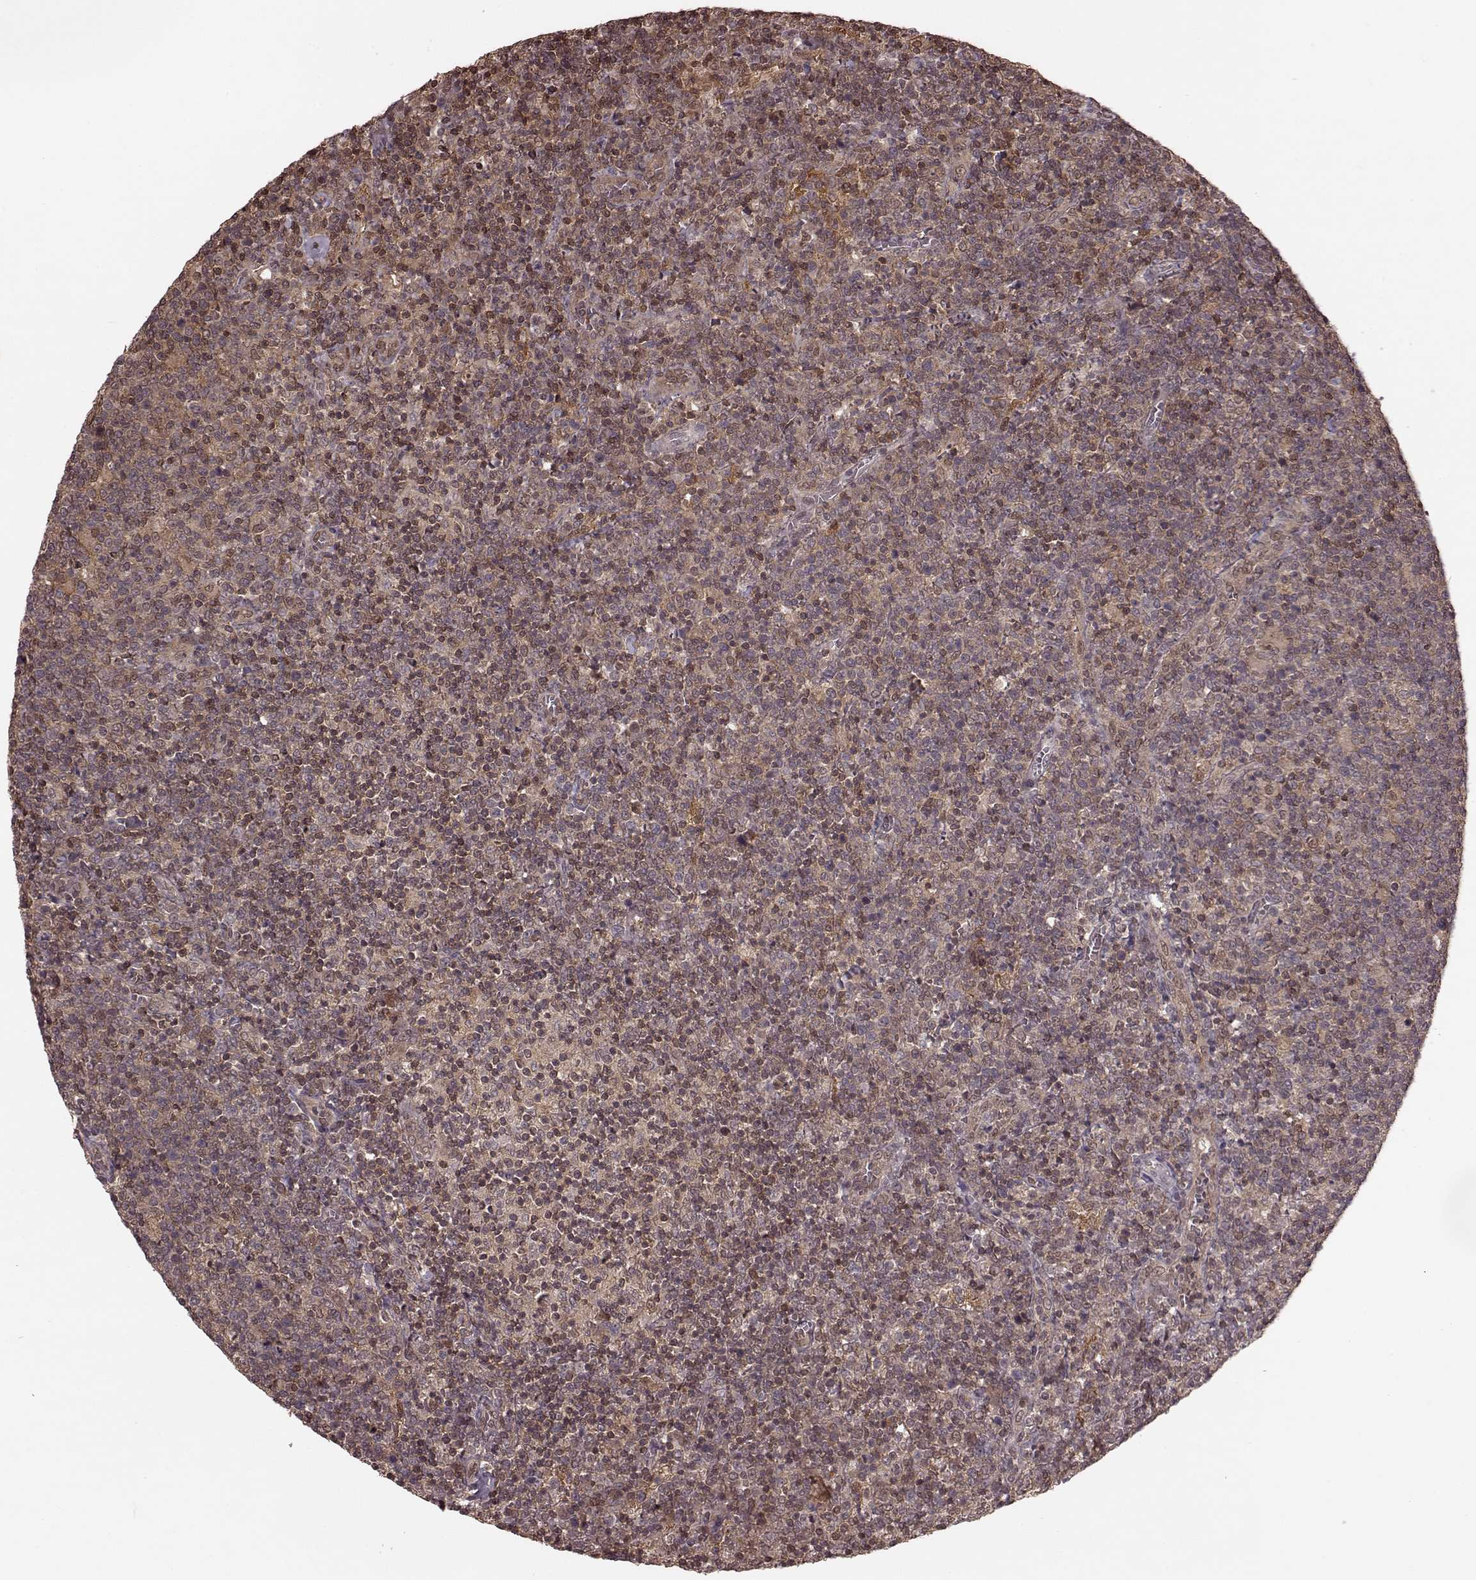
{"staining": {"intensity": "weak", "quantity": "25%-75%", "location": "cytoplasmic/membranous,nuclear"}, "tissue": "lymphoma", "cell_type": "Tumor cells", "image_type": "cancer", "snomed": [{"axis": "morphology", "description": "Malignant lymphoma, non-Hodgkin's type, High grade"}, {"axis": "topography", "description": "Lymph node"}], "caption": "Immunohistochemical staining of malignant lymphoma, non-Hodgkin's type (high-grade) exhibits low levels of weak cytoplasmic/membranous and nuclear protein staining in about 25%-75% of tumor cells.", "gene": "GSS", "patient": {"sex": "male", "age": 61}}